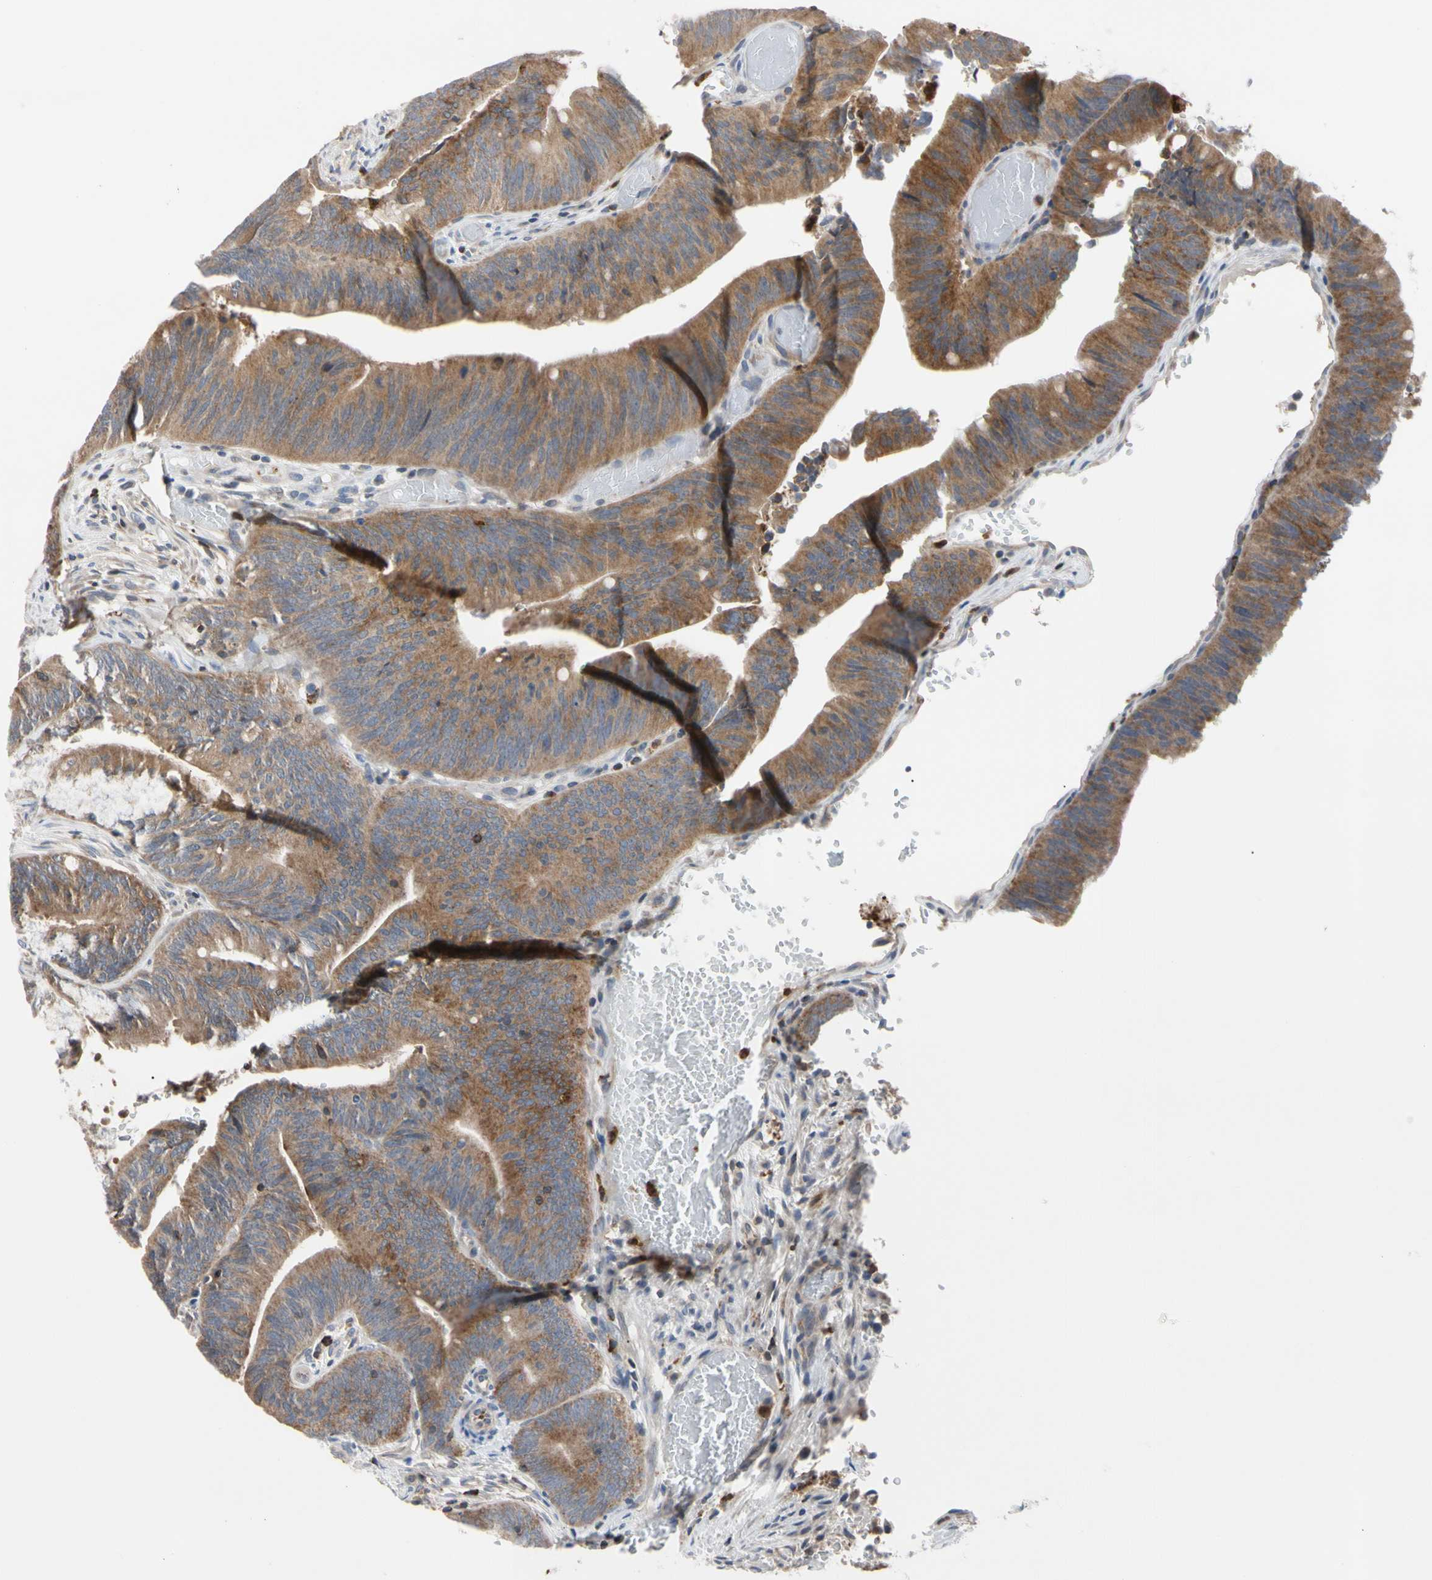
{"staining": {"intensity": "moderate", "quantity": ">75%", "location": "cytoplasmic/membranous"}, "tissue": "colorectal cancer", "cell_type": "Tumor cells", "image_type": "cancer", "snomed": [{"axis": "morphology", "description": "Adenocarcinoma, NOS"}, {"axis": "topography", "description": "Rectum"}], "caption": "An immunohistochemistry (IHC) photomicrograph of tumor tissue is shown. Protein staining in brown shows moderate cytoplasmic/membranous positivity in colorectal cancer (adenocarcinoma) within tumor cells. (DAB = brown stain, brightfield microscopy at high magnification).", "gene": "MCL1", "patient": {"sex": "female", "age": 66}}